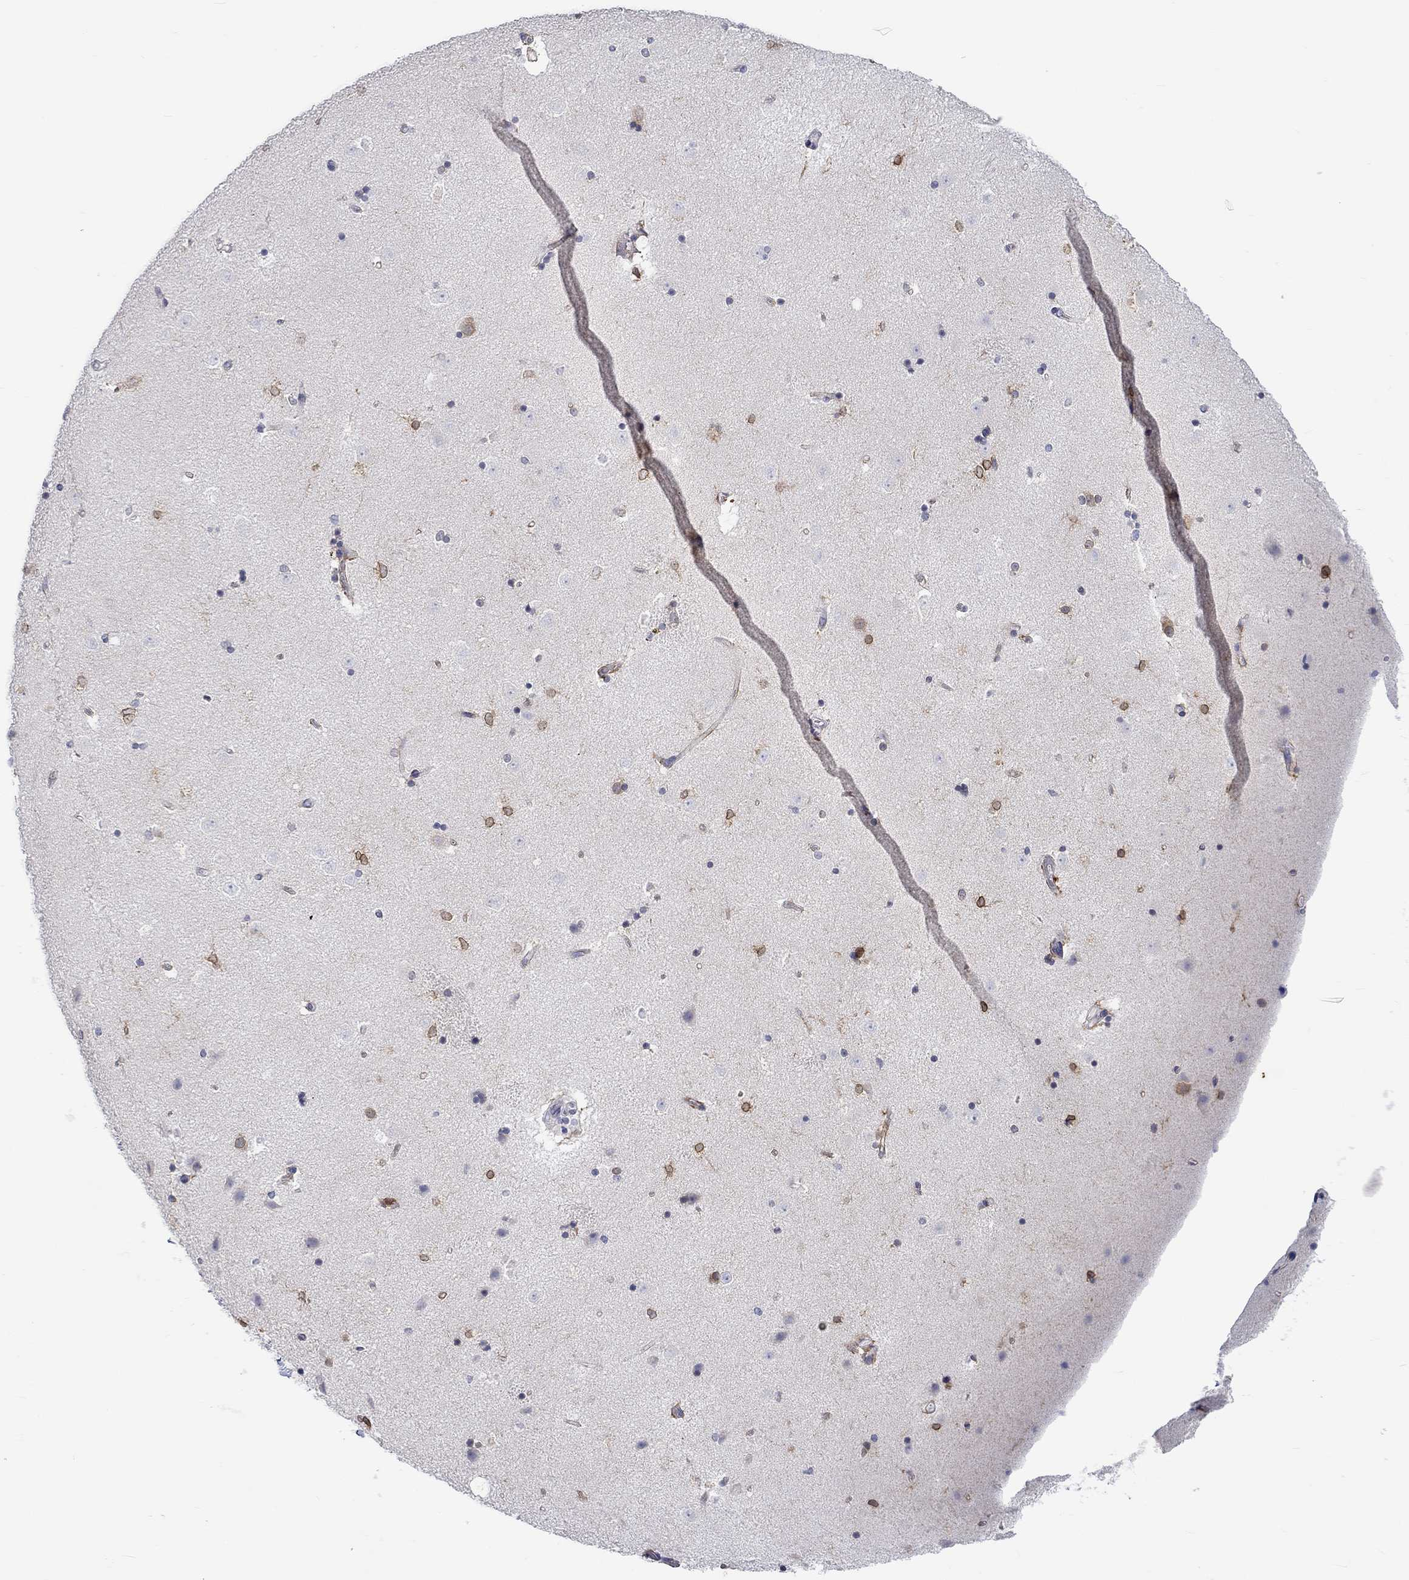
{"staining": {"intensity": "moderate", "quantity": "<25%", "location": "cytoplasmic/membranous"}, "tissue": "caudate", "cell_type": "Glial cells", "image_type": "normal", "snomed": [{"axis": "morphology", "description": "Normal tissue, NOS"}, {"axis": "topography", "description": "Lateral ventricle wall"}], "caption": "An immunohistochemistry photomicrograph of unremarkable tissue is shown. Protein staining in brown labels moderate cytoplasmic/membranous positivity in caudate within glial cells. The protein of interest is stained brown, and the nuclei are stained in blue (DAB (3,3'-diaminobenzidine) IHC with brightfield microscopy, high magnification).", "gene": "CERS1", "patient": {"sex": "male", "age": 51}}